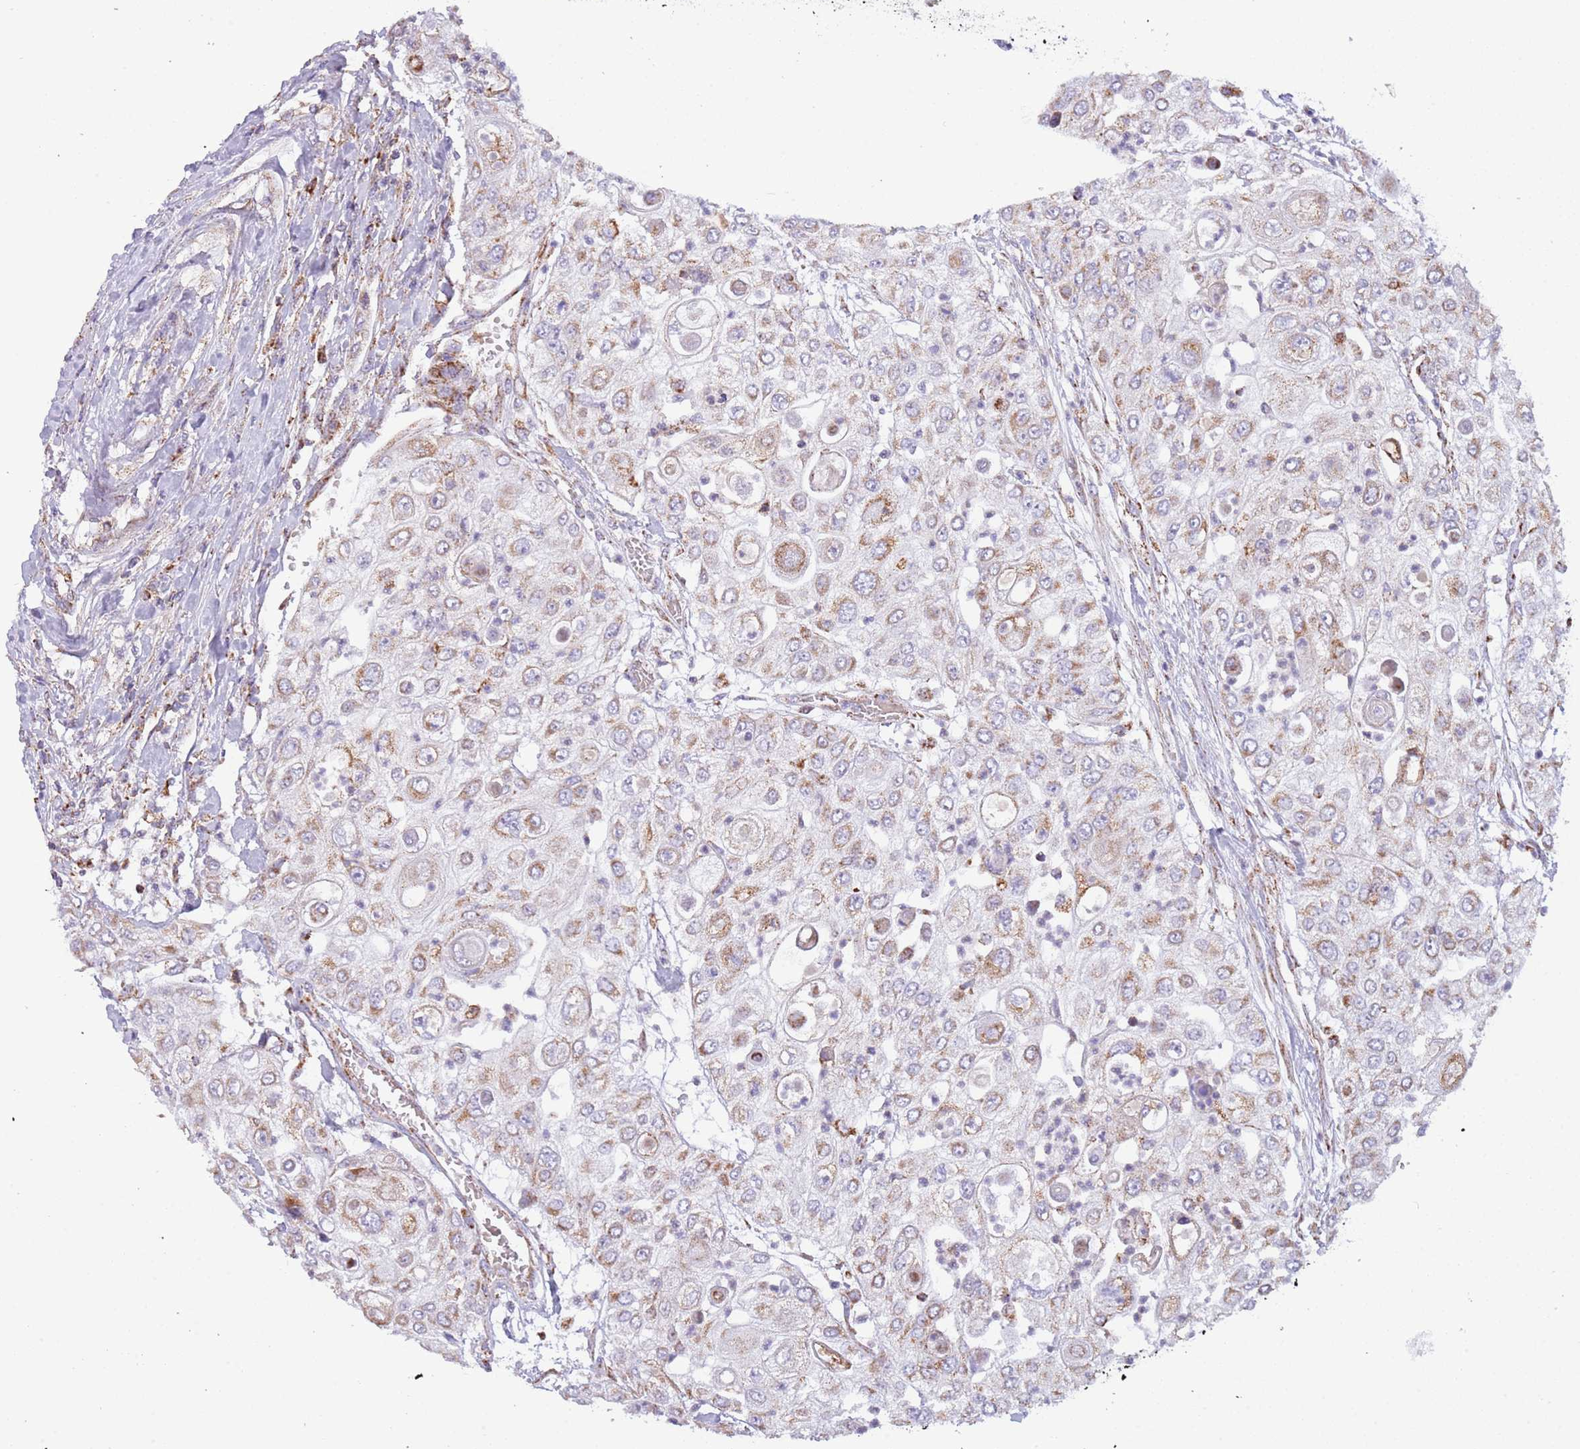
{"staining": {"intensity": "weak", "quantity": ">75%", "location": "cytoplasmic/membranous"}, "tissue": "urothelial cancer", "cell_type": "Tumor cells", "image_type": "cancer", "snomed": [{"axis": "morphology", "description": "Urothelial carcinoma, High grade"}, {"axis": "topography", "description": "Urinary bladder"}], "caption": "Immunohistochemical staining of human urothelial cancer exhibits low levels of weak cytoplasmic/membranous staining in approximately >75% of tumor cells.", "gene": "LHX6", "patient": {"sex": "female", "age": 79}}